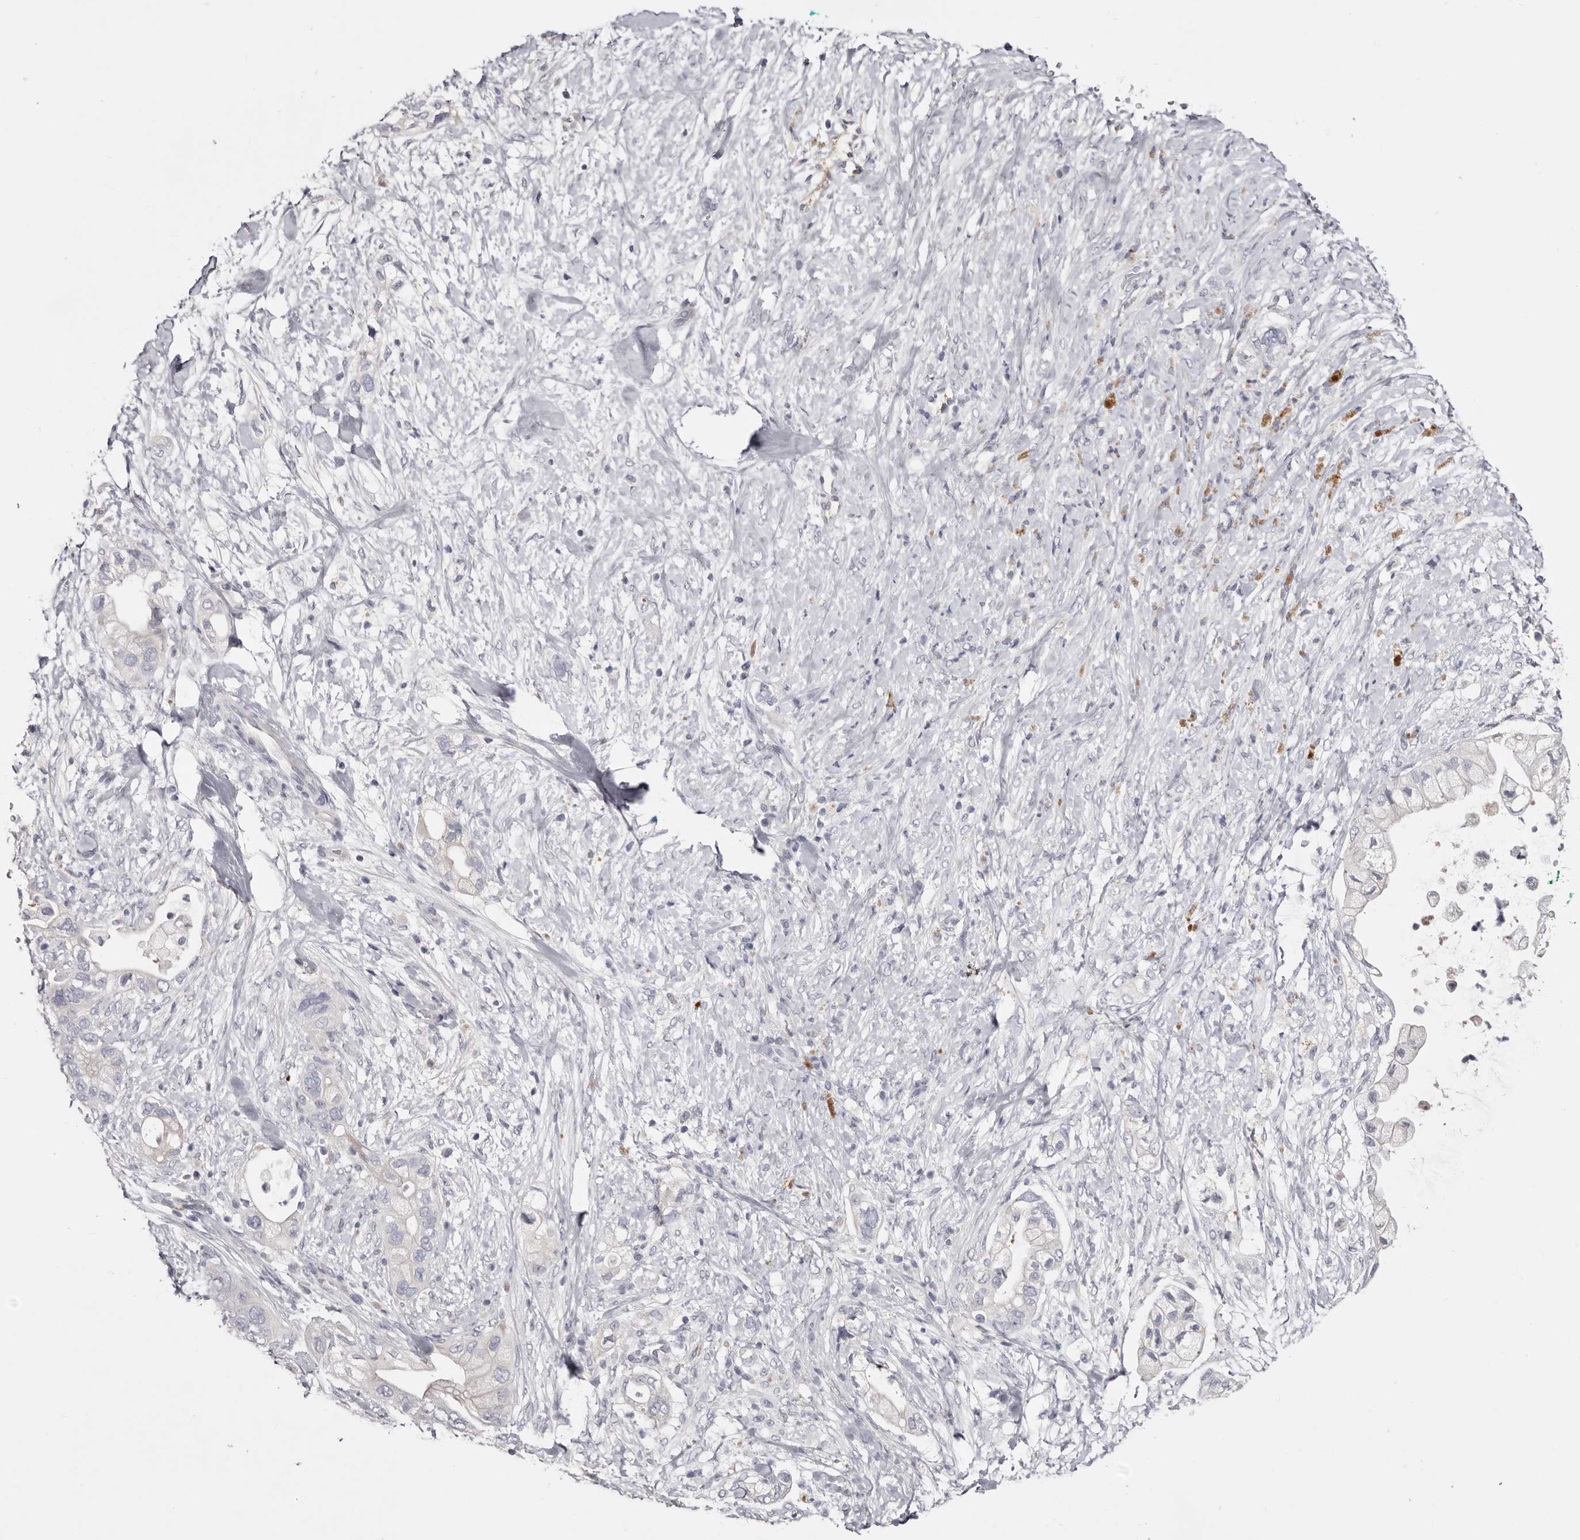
{"staining": {"intensity": "negative", "quantity": "none", "location": "none"}, "tissue": "pancreatic cancer", "cell_type": "Tumor cells", "image_type": "cancer", "snomed": [{"axis": "morphology", "description": "Adenocarcinoma, NOS"}, {"axis": "topography", "description": "Pancreas"}], "caption": "This is an immunohistochemistry image of adenocarcinoma (pancreatic). There is no staining in tumor cells.", "gene": "KLHL38", "patient": {"sex": "male", "age": 53}}